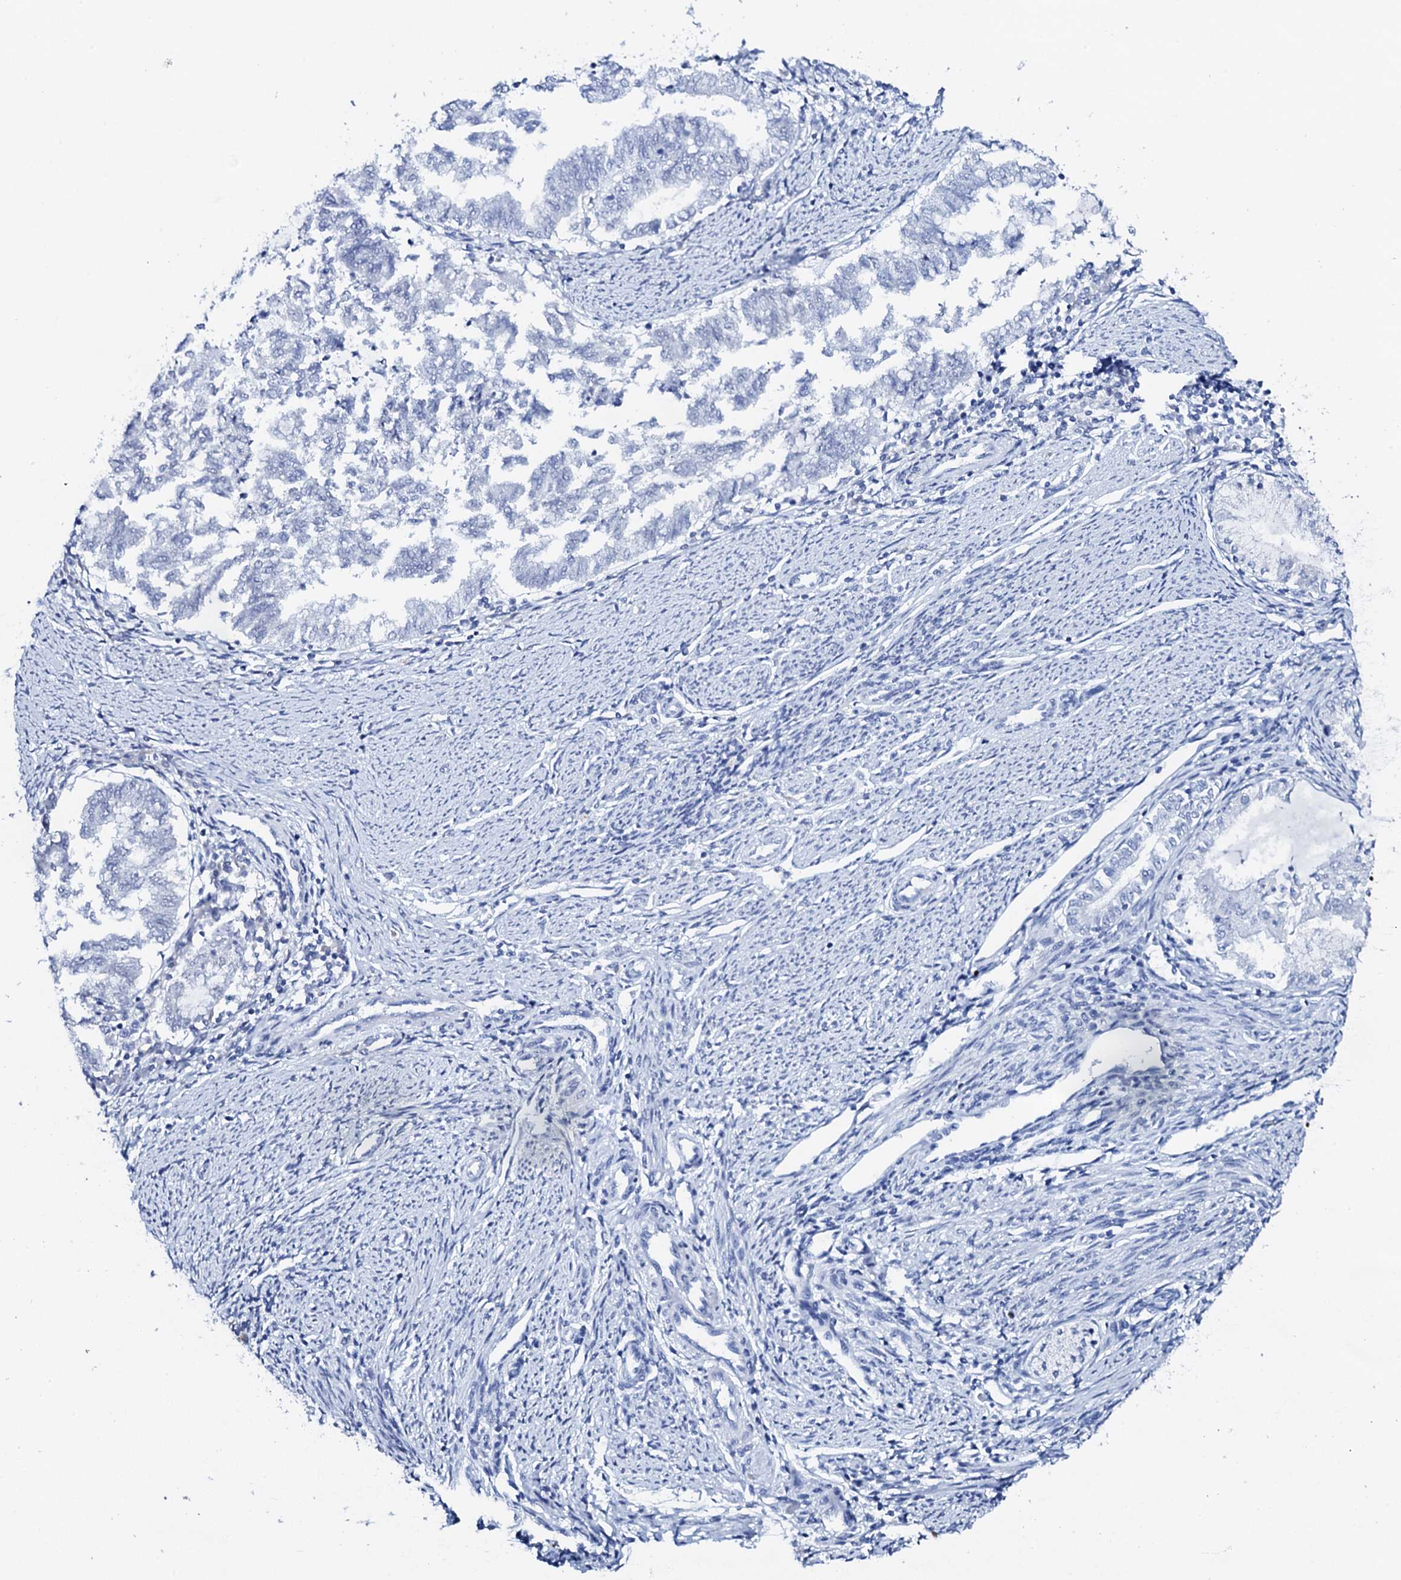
{"staining": {"intensity": "negative", "quantity": "none", "location": "none"}, "tissue": "endometrial cancer", "cell_type": "Tumor cells", "image_type": "cancer", "snomed": [{"axis": "morphology", "description": "Adenocarcinoma, NOS"}, {"axis": "topography", "description": "Endometrium"}], "caption": "Tumor cells are negative for protein expression in human endometrial cancer (adenocarcinoma).", "gene": "FBXL16", "patient": {"sex": "female", "age": 79}}